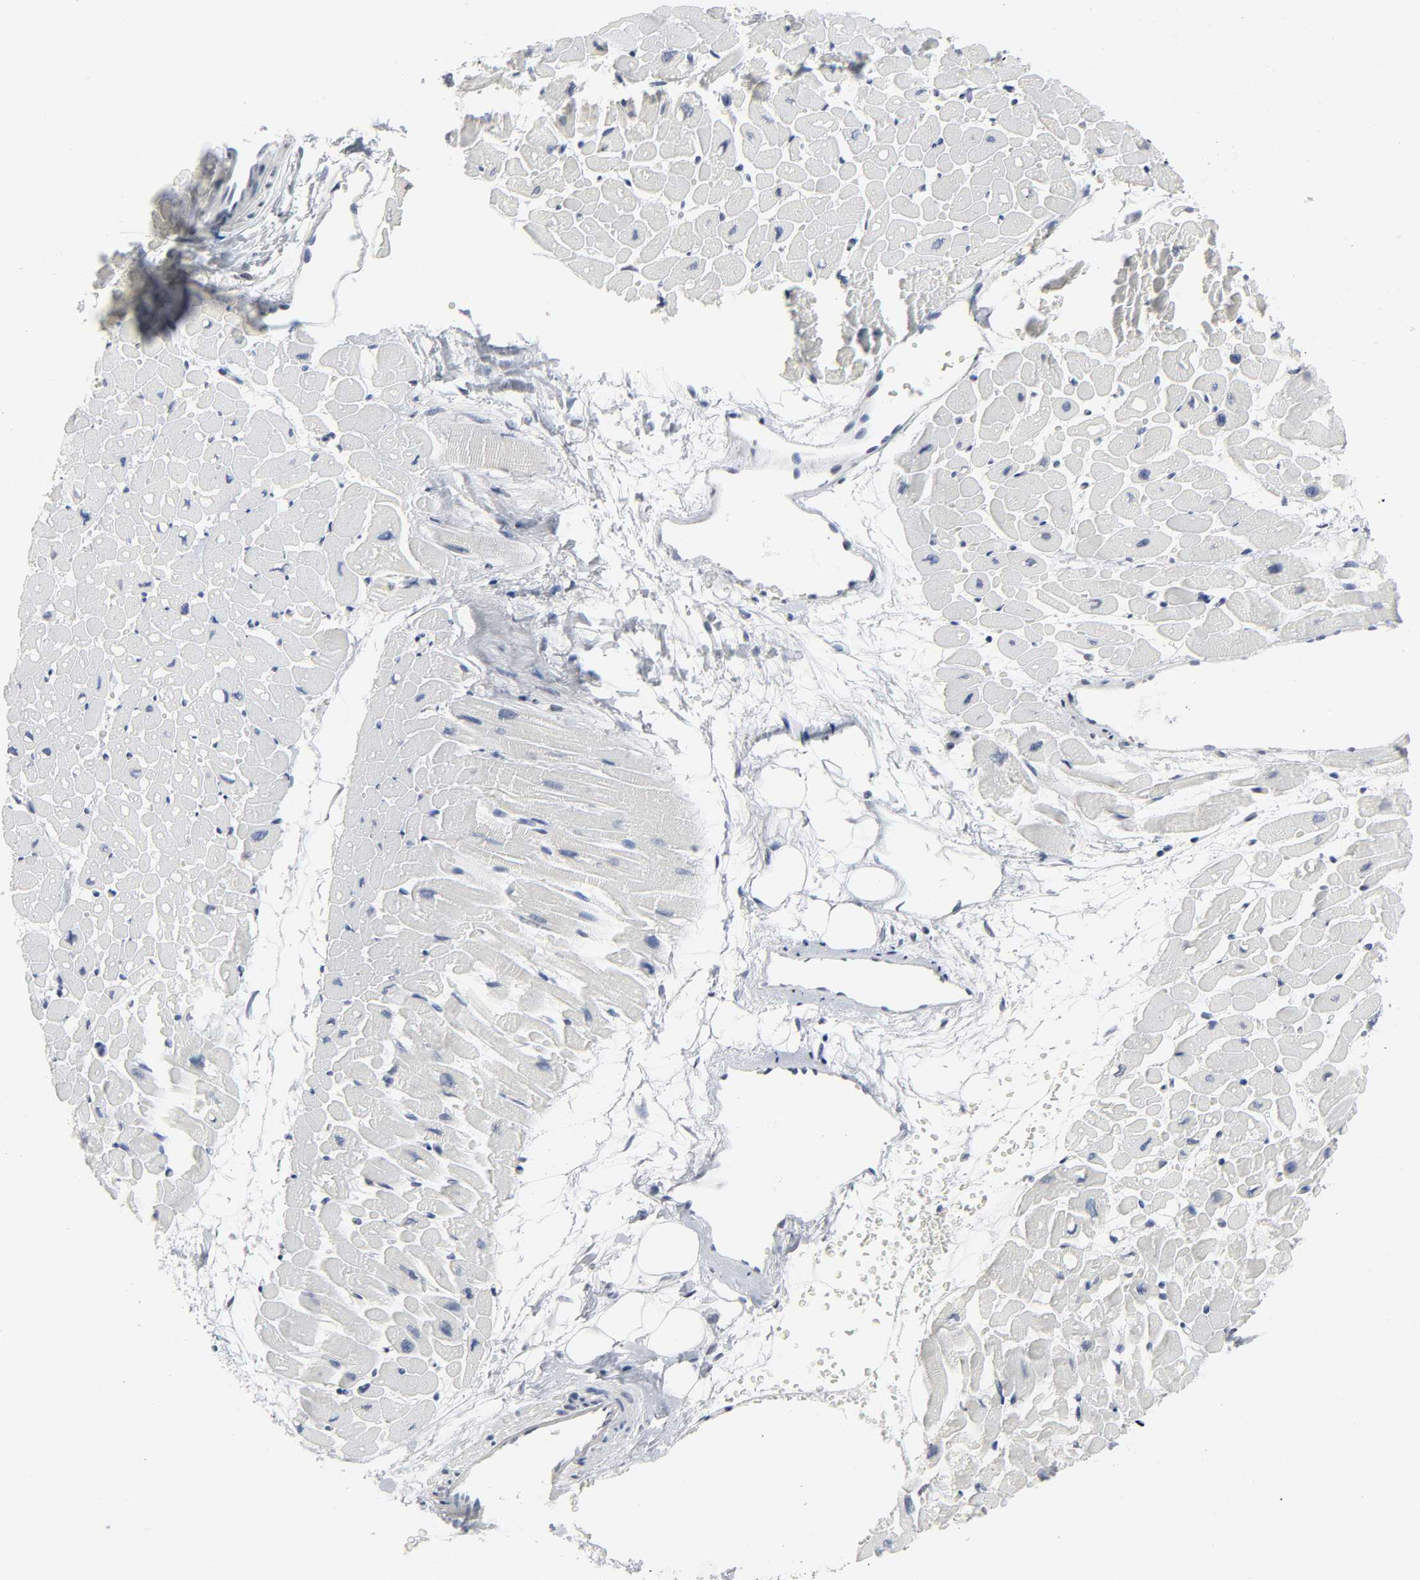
{"staining": {"intensity": "negative", "quantity": "none", "location": "none"}, "tissue": "heart muscle", "cell_type": "Cardiomyocytes", "image_type": "normal", "snomed": [{"axis": "morphology", "description": "Normal tissue, NOS"}, {"axis": "topography", "description": "Heart"}], "caption": "Immunohistochemistry of normal human heart muscle displays no positivity in cardiomyocytes.", "gene": "SALL2", "patient": {"sex": "male", "age": 45}}